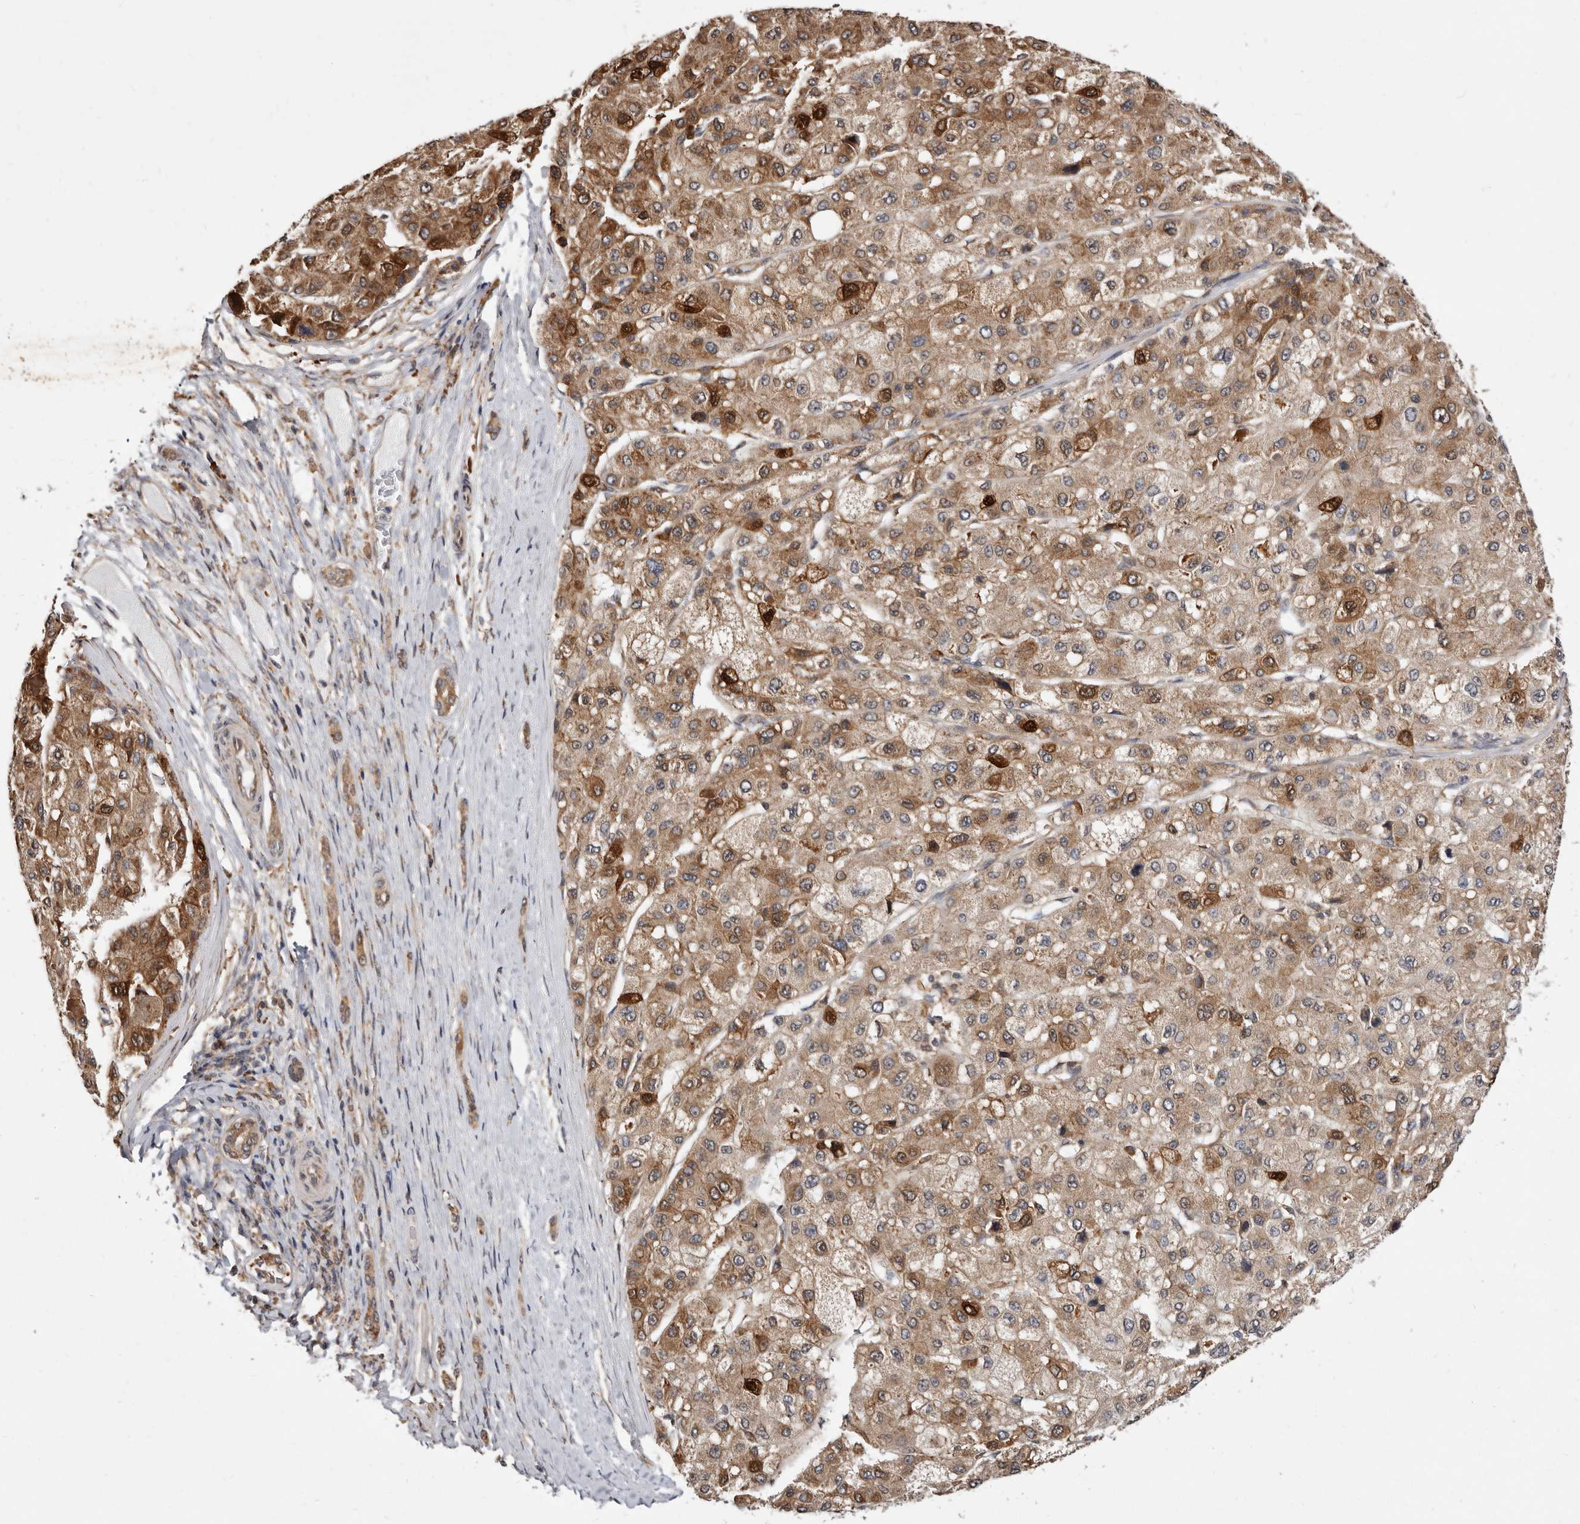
{"staining": {"intensity": "moderate", "quantity": ">75%", "location": "cytoplasmic/membranous,nuclear"}, "tissue": "liver cancer", "cell_type": "Tumor cells", "image_type": "cancer", "snomed": [{"axis": "morphology", "description": "Carcinoma, Hepatocellular, NOS"}, {"axis": "topography", "description": "Liver"}], "caption": "Immunohistochemistry photomicrograph of liver cancer stained for a protein (brown), which shows medium levels of moderate cytoplasmic/membranous and nuclear positivity in approximately >75% of tumor cells.", "gene": "RRM2B", "patient": {"sex": "male", "age": 80}}